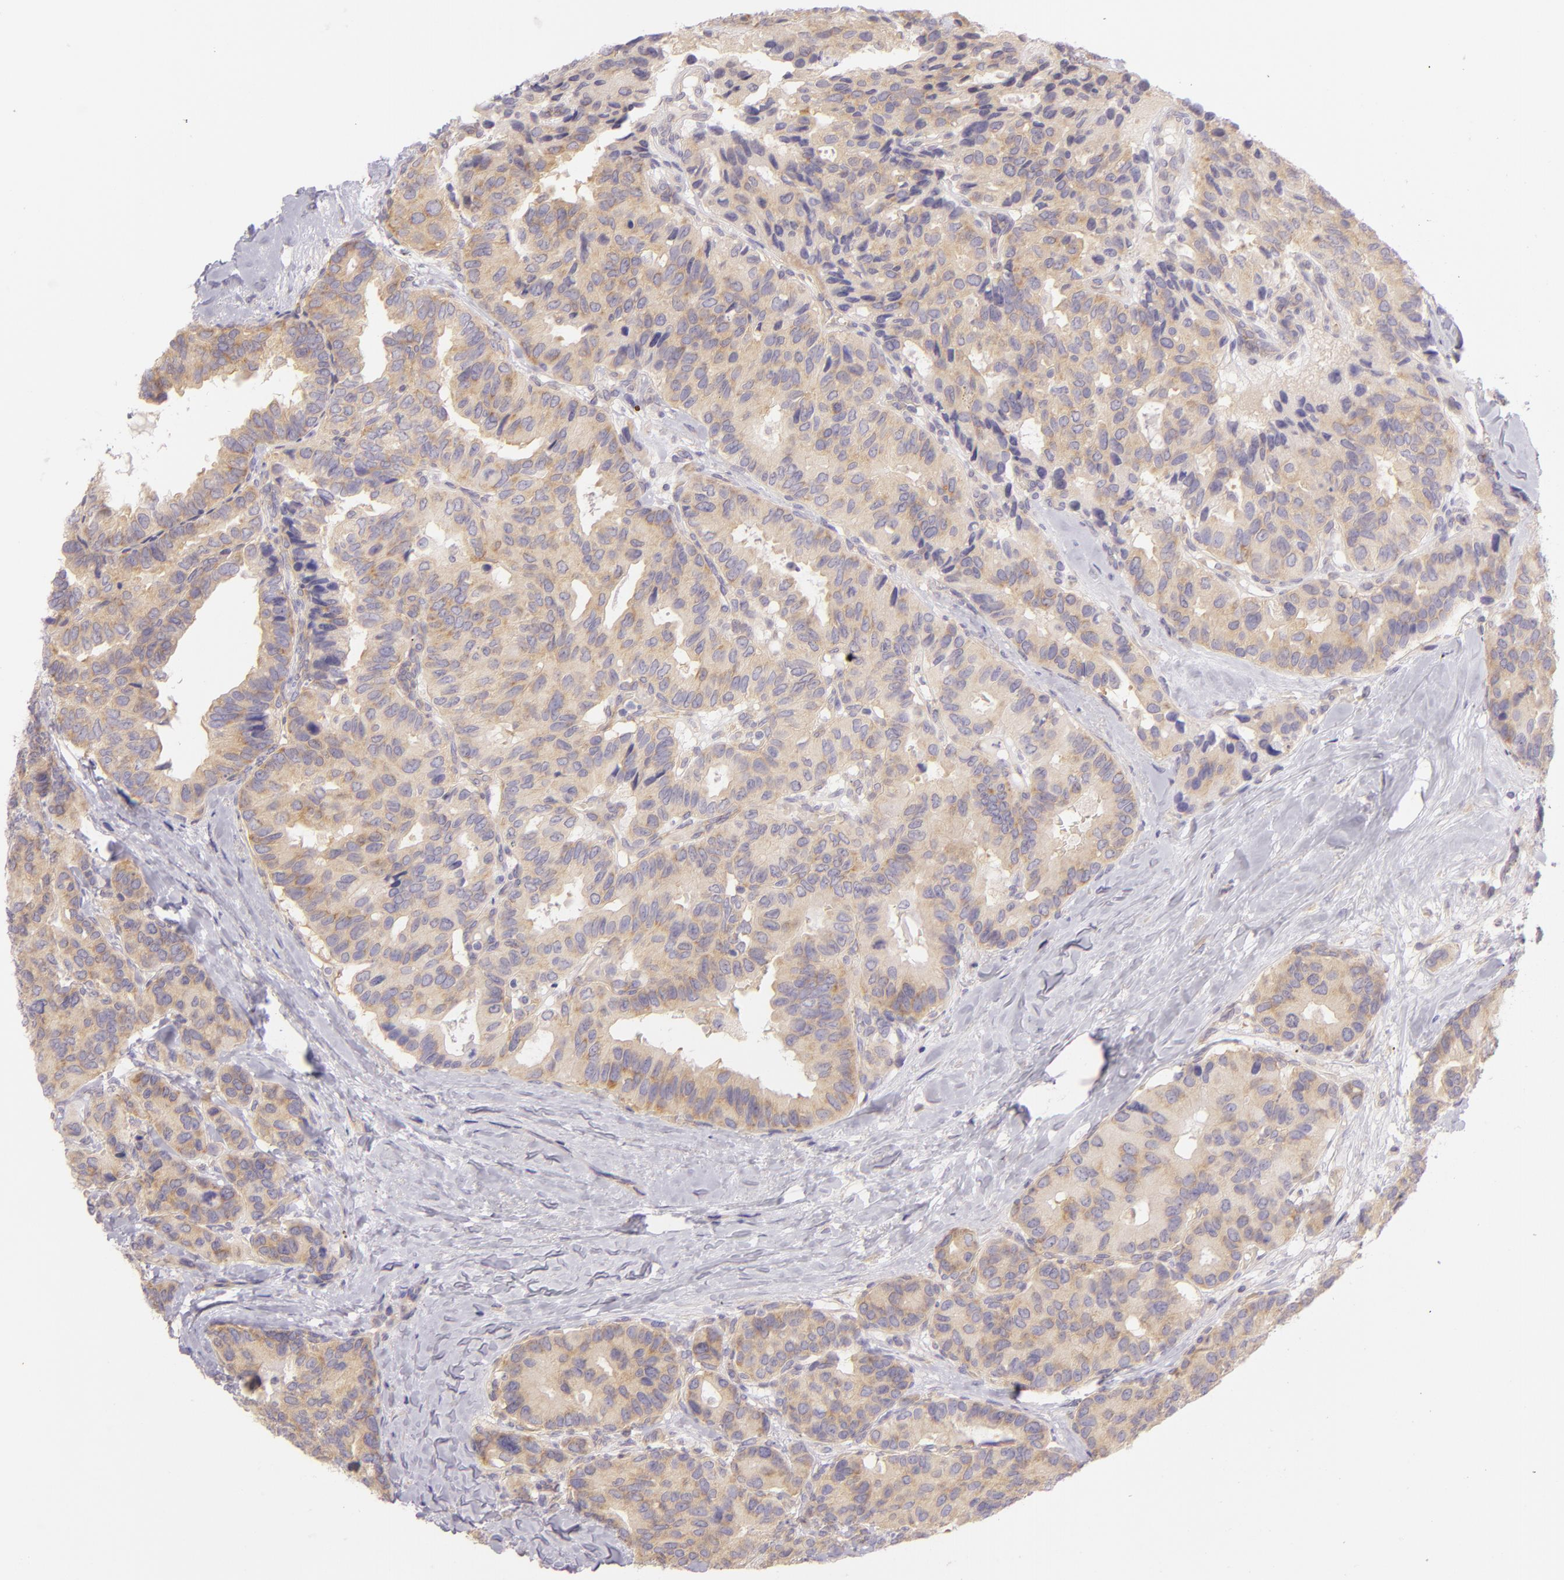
{"staining": {"intensity": "weak", "quantity": ">75%", "location": "cytoplasmic/membranous"}, "tissue": "breast cancer", "cell_type": "Tumor cells", "image_type": "cancer", "snomed": [{"axis": "morphology", "description": "Duct carcinoma"}, {"axis": "topography", "description": "Breast"}], "caption": "Protein expression analysis of breast cancer (invasive ductal carcinoma) demonstrates weak cytoplasmic/membranous expression in about >75% of tumor cells. (brown staining indicates protein expression, while blue staining denotes nuclei).", "gene": "ZC3H7B", "patient": {"sex": "female", "age": 69}}